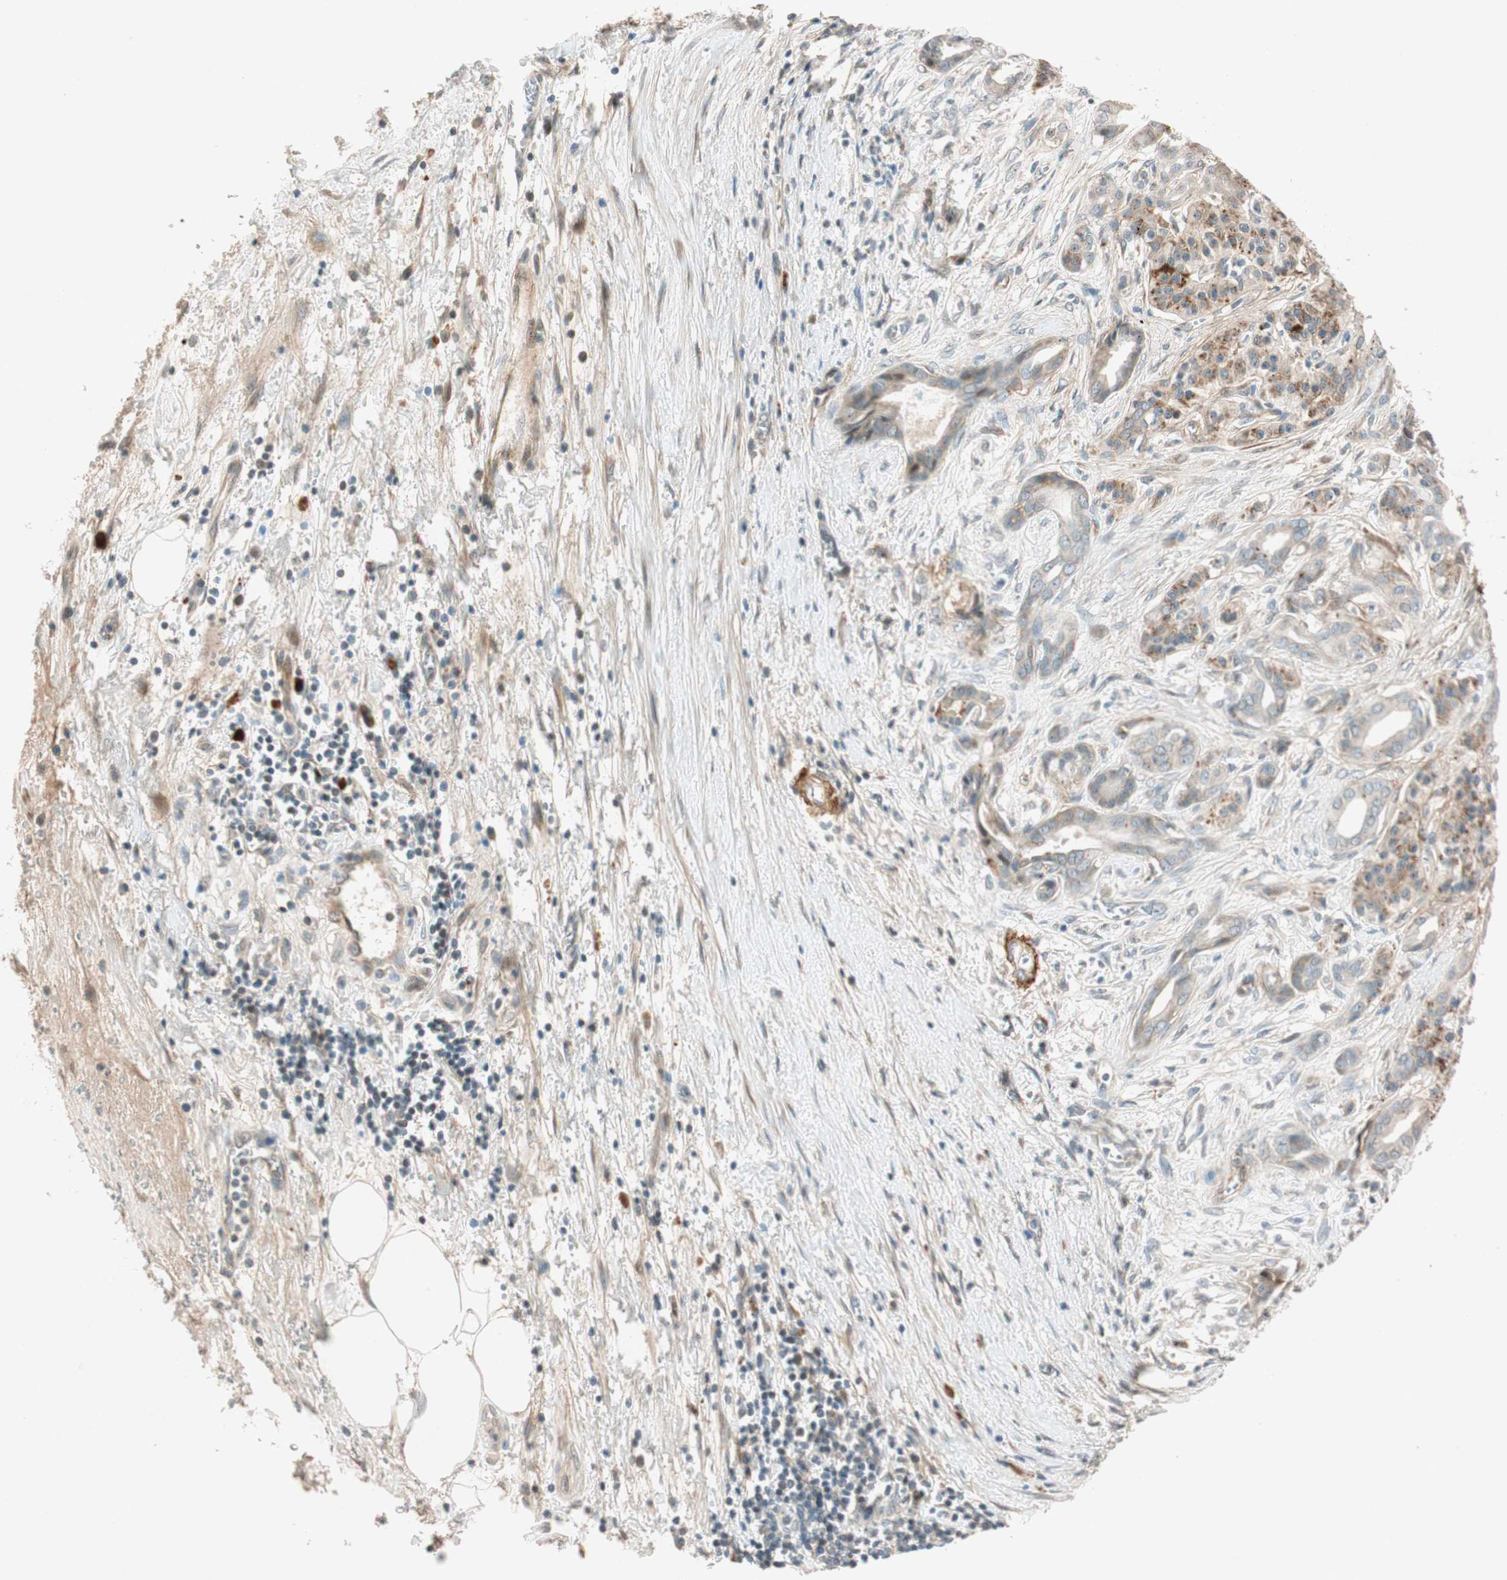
{"staining": {"intensity": "negative", "quantity": "none", "location": "none"}, "tissue": "pancreatic cancer", "cell_type": "Tumor cells", "image_type": "cancer", "snomed": [{"axis": "morphology", "description": "Adenocarcinoma, NOS"}, {"axis": "topography", "description": "Pancreas"}], "caption": "Tumor cells are negative for brown protein staining in pancreatic adenocarcinoma. (DAB (3,3'-diaminobenzidine) IHC, high magnification).", "gene": "EPHA6", "patient": {"sex": "male", "age": 59}}